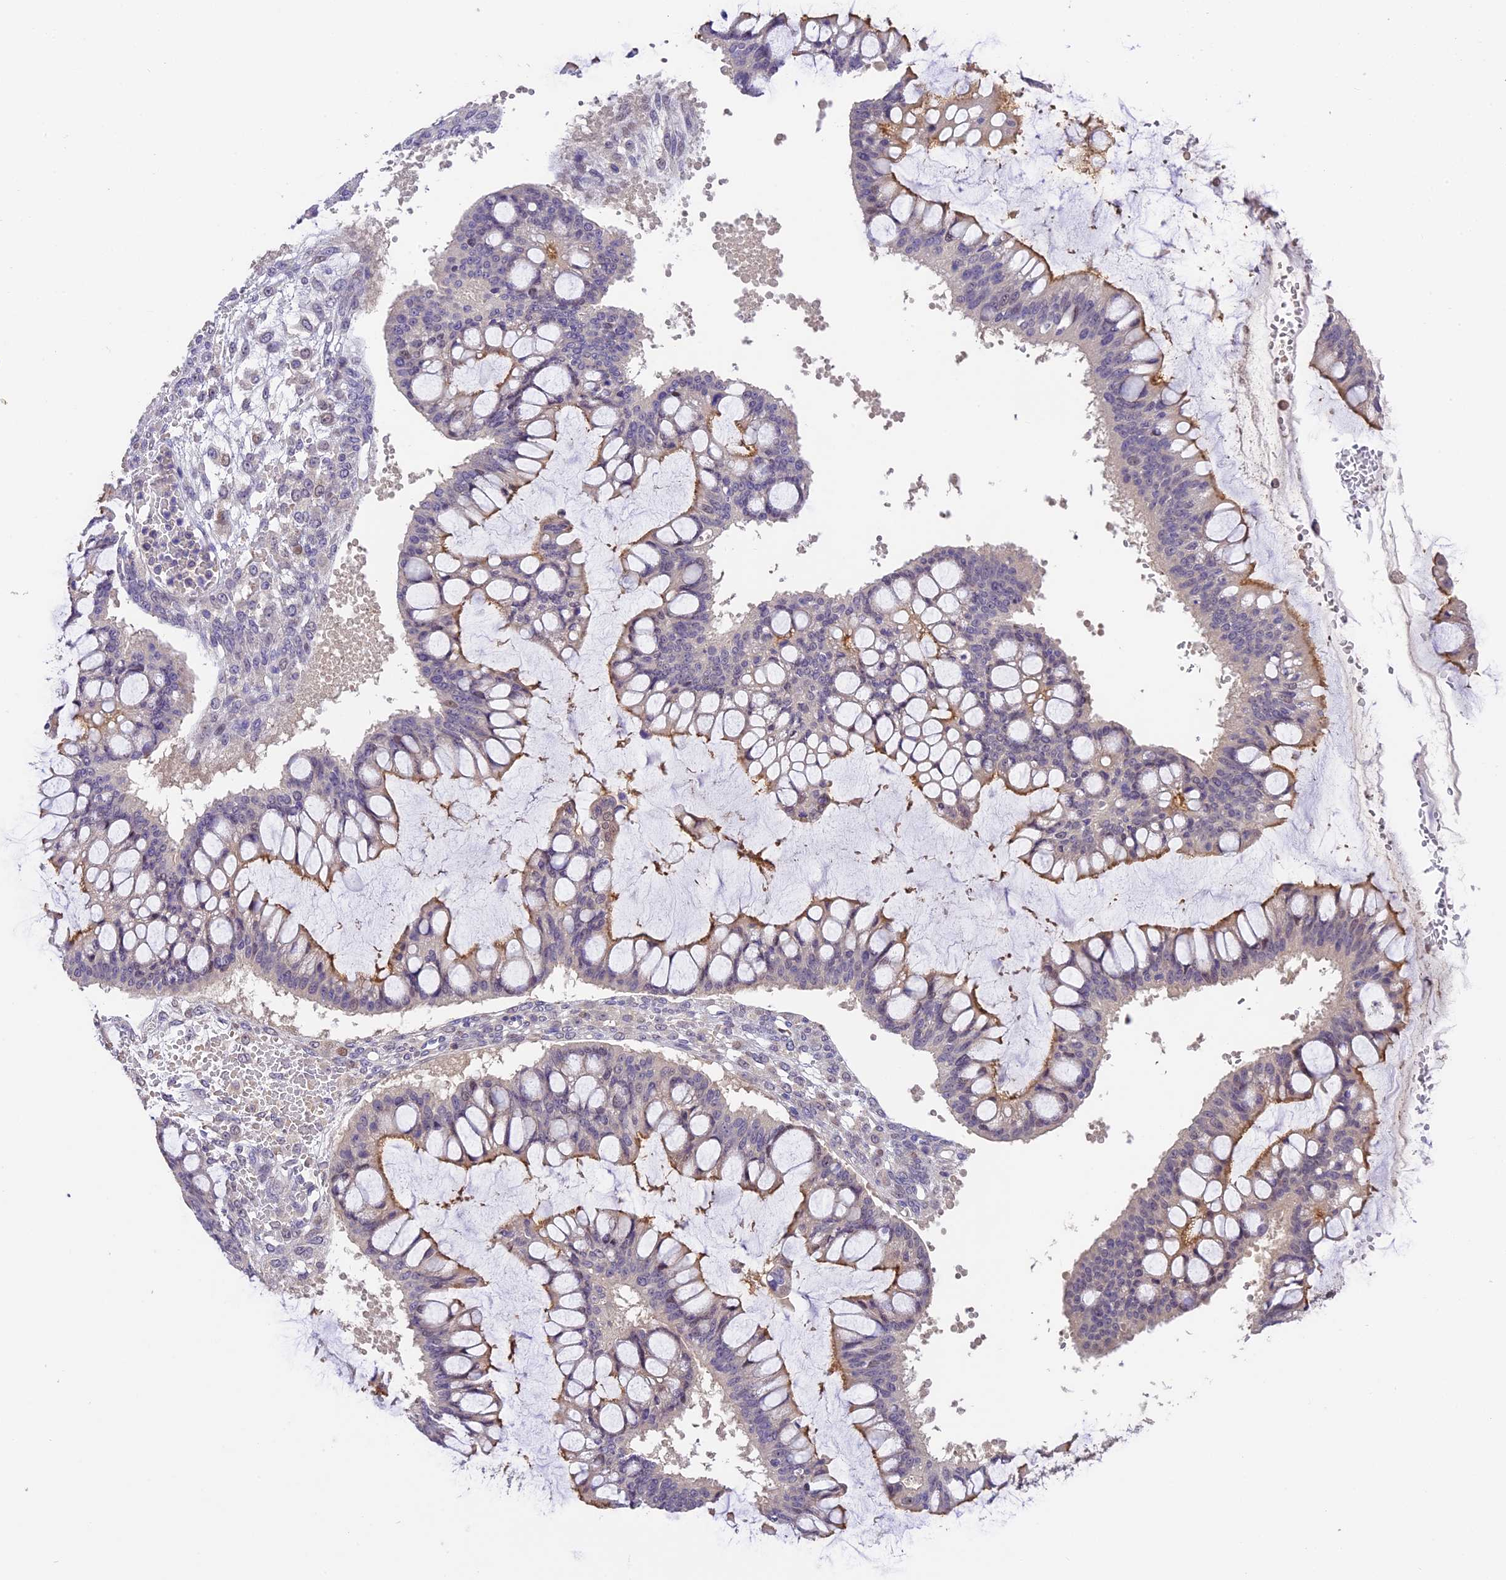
{"staining": {"intensity": "moderate", "quantity": "<25%", "location": "cytoplasmic/membranous"}, "tissue": "ovarian cancer", "cell_type": "Tumor cells", "image_type": "cancer", "snomed": [{"axis": "morphology", "description": "Cystadenocarcinoma, mucinous, NOS"}, {"axis": "topography", "description": "Ovary"}], "caption": "The photomicrograph shows a brown stain indicating the presence of a protein in the cytoplasmic/membranous of tumor cells in ovarian mucinous cystadenocarcinoma.", "gene": "DGKH", "patient": {"sex": "female", "age": 73}}